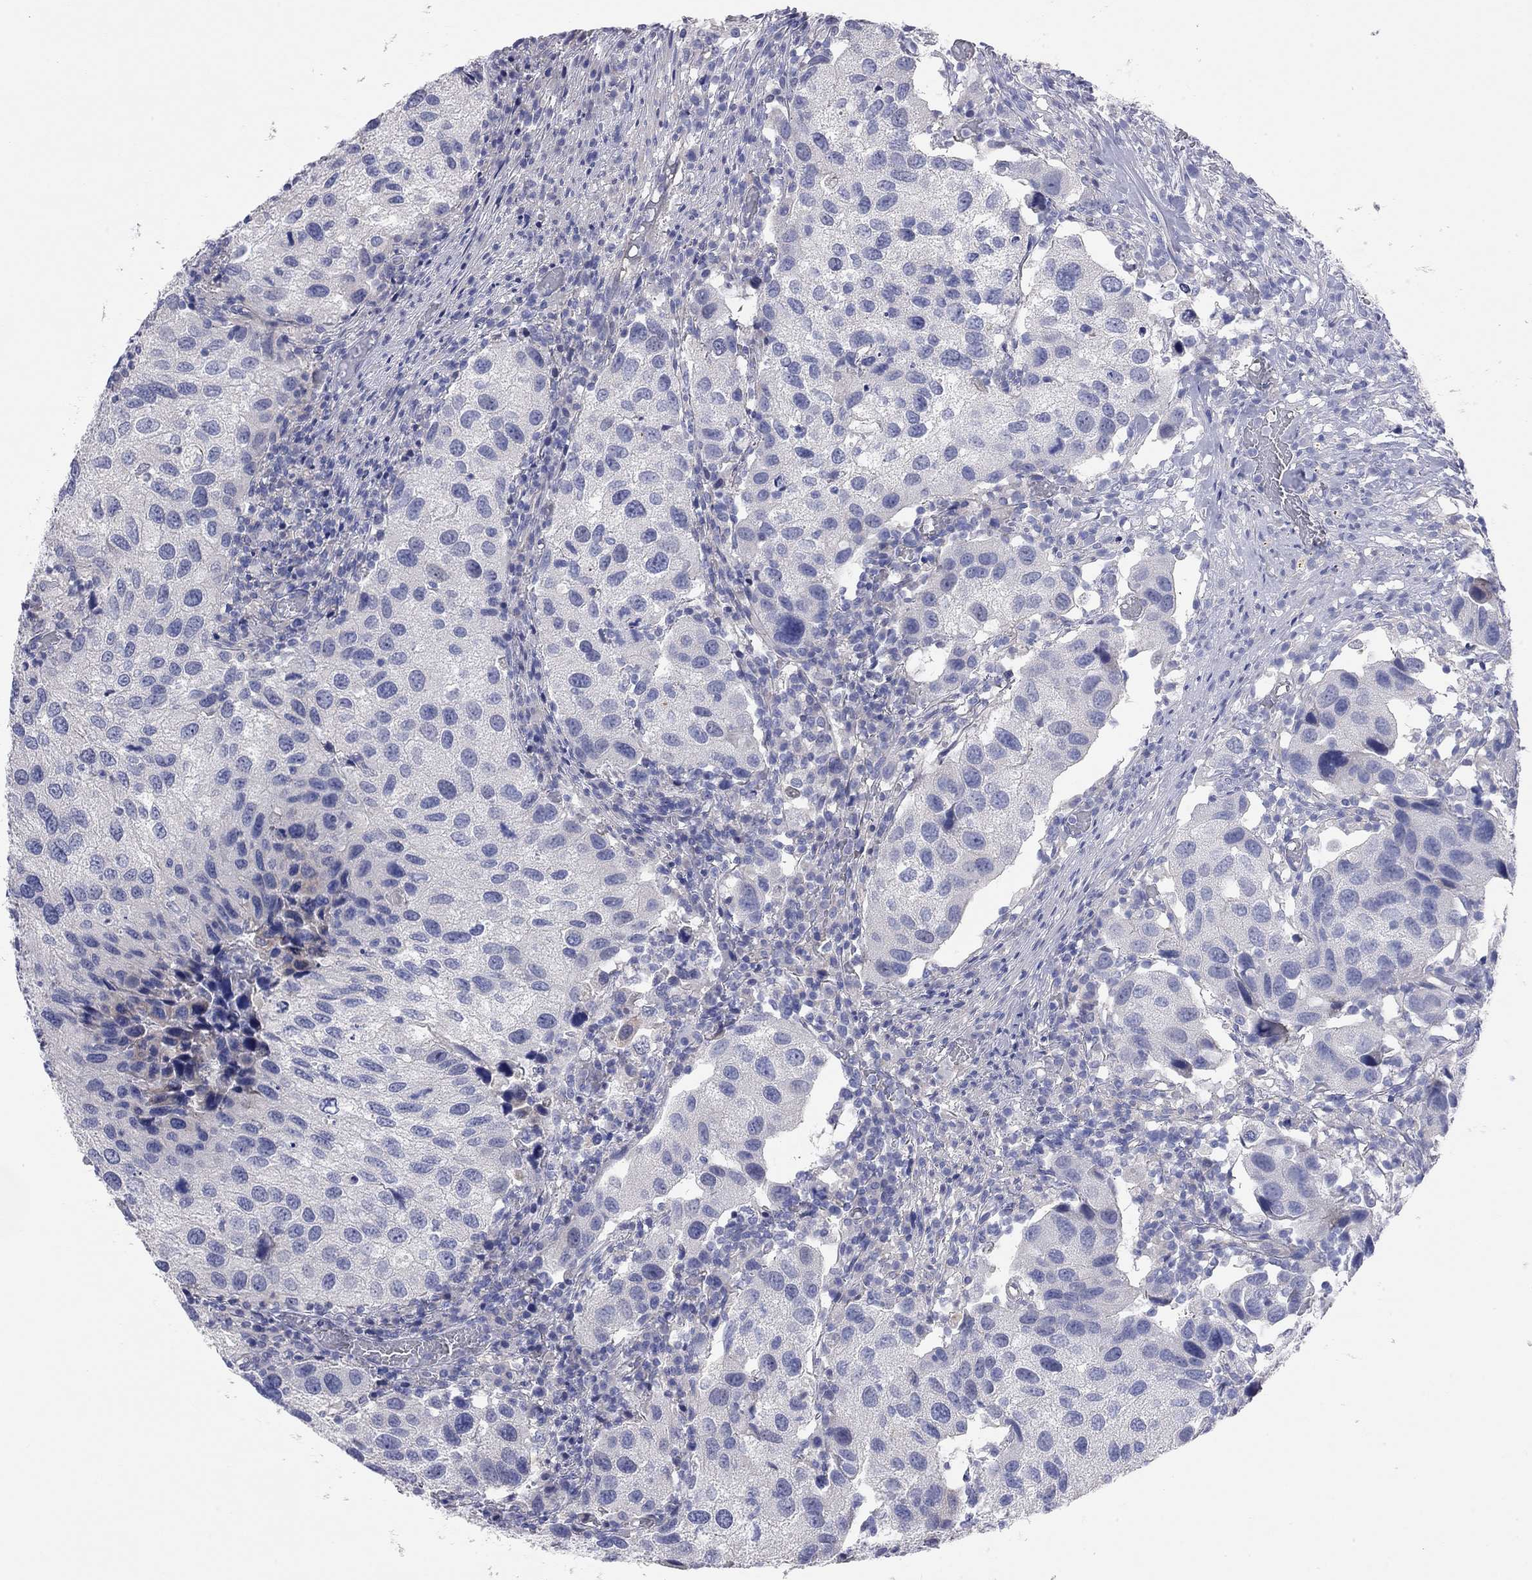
{"staining": {"intensity": "negative", "quantity": "none", "location": "none"}, "tissue": "urothelial cancer", "cell_type": "Tumor cells", "image_type": "cancer", "snomed": [{"axis": "morphology", "description": "Urothelial carcinoma, High grade"}, {"axis": "topography", "description": "Urinary bladder"}], "caption": "Urothelial cancer stained for a protein using immunohistochemistry demonstrates no expression tumor cells.", "gene": "KCNB1", "patient": {"sex": "male", "age": 79}}